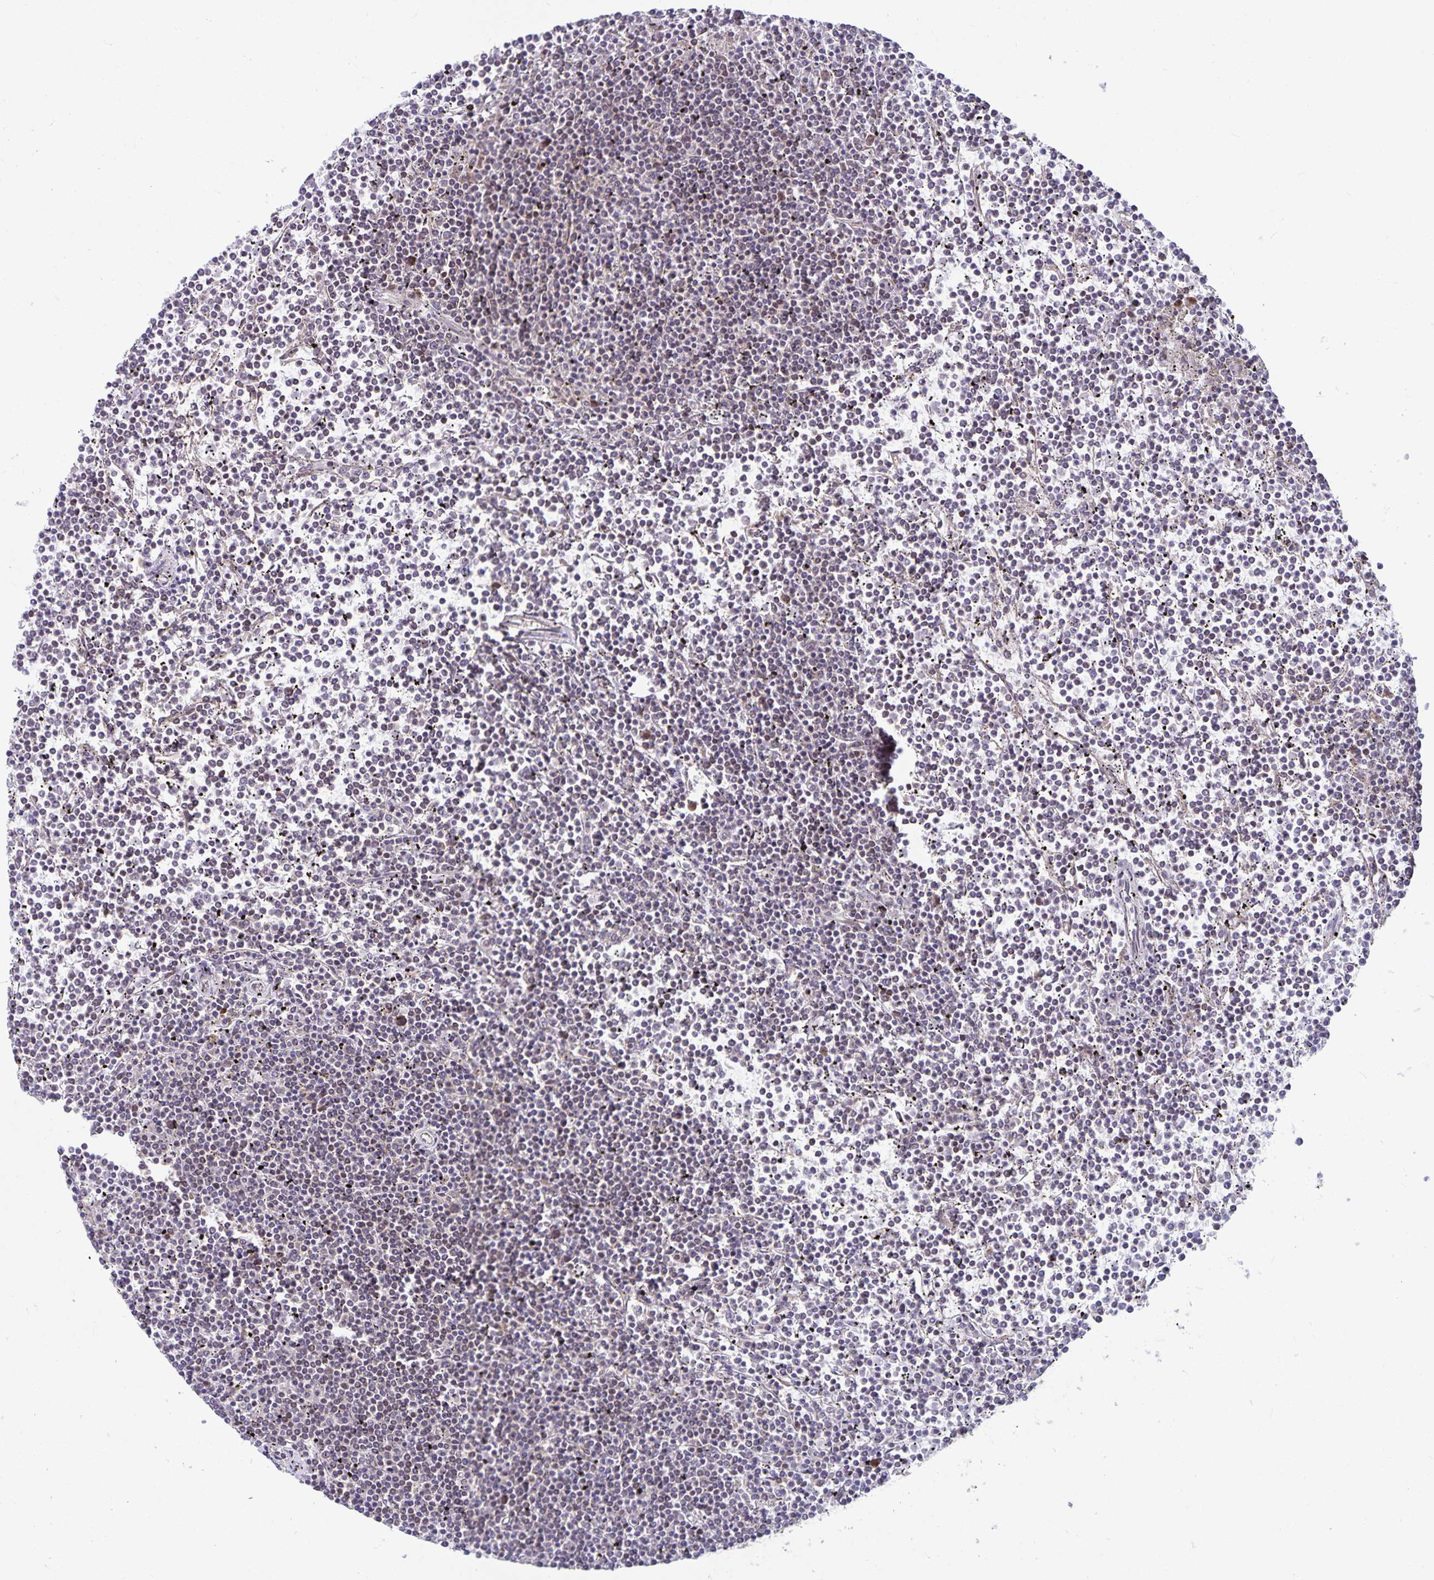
{"staining": {"intensity": "weak", "quantity": "<25%", "location": "cytoplasmic/membranous"}, "tissue": "lymphoma", "cell_type": "Tumor cells", "image_type": "cancer", "snomed": [{"axis": "morphology", "description": "Malignant lymphoma, non-Hodgkin's type, Low grade"}, {"axis": "topography", "description": "Spleen"}], "caption": "A micrograph of human malignant lymphoma, non-Hodgkin's type (low-grade) is negative for staining in tumor cells.", "gene": "SEC62", "patient": {"sex": "female", "age": 19}}